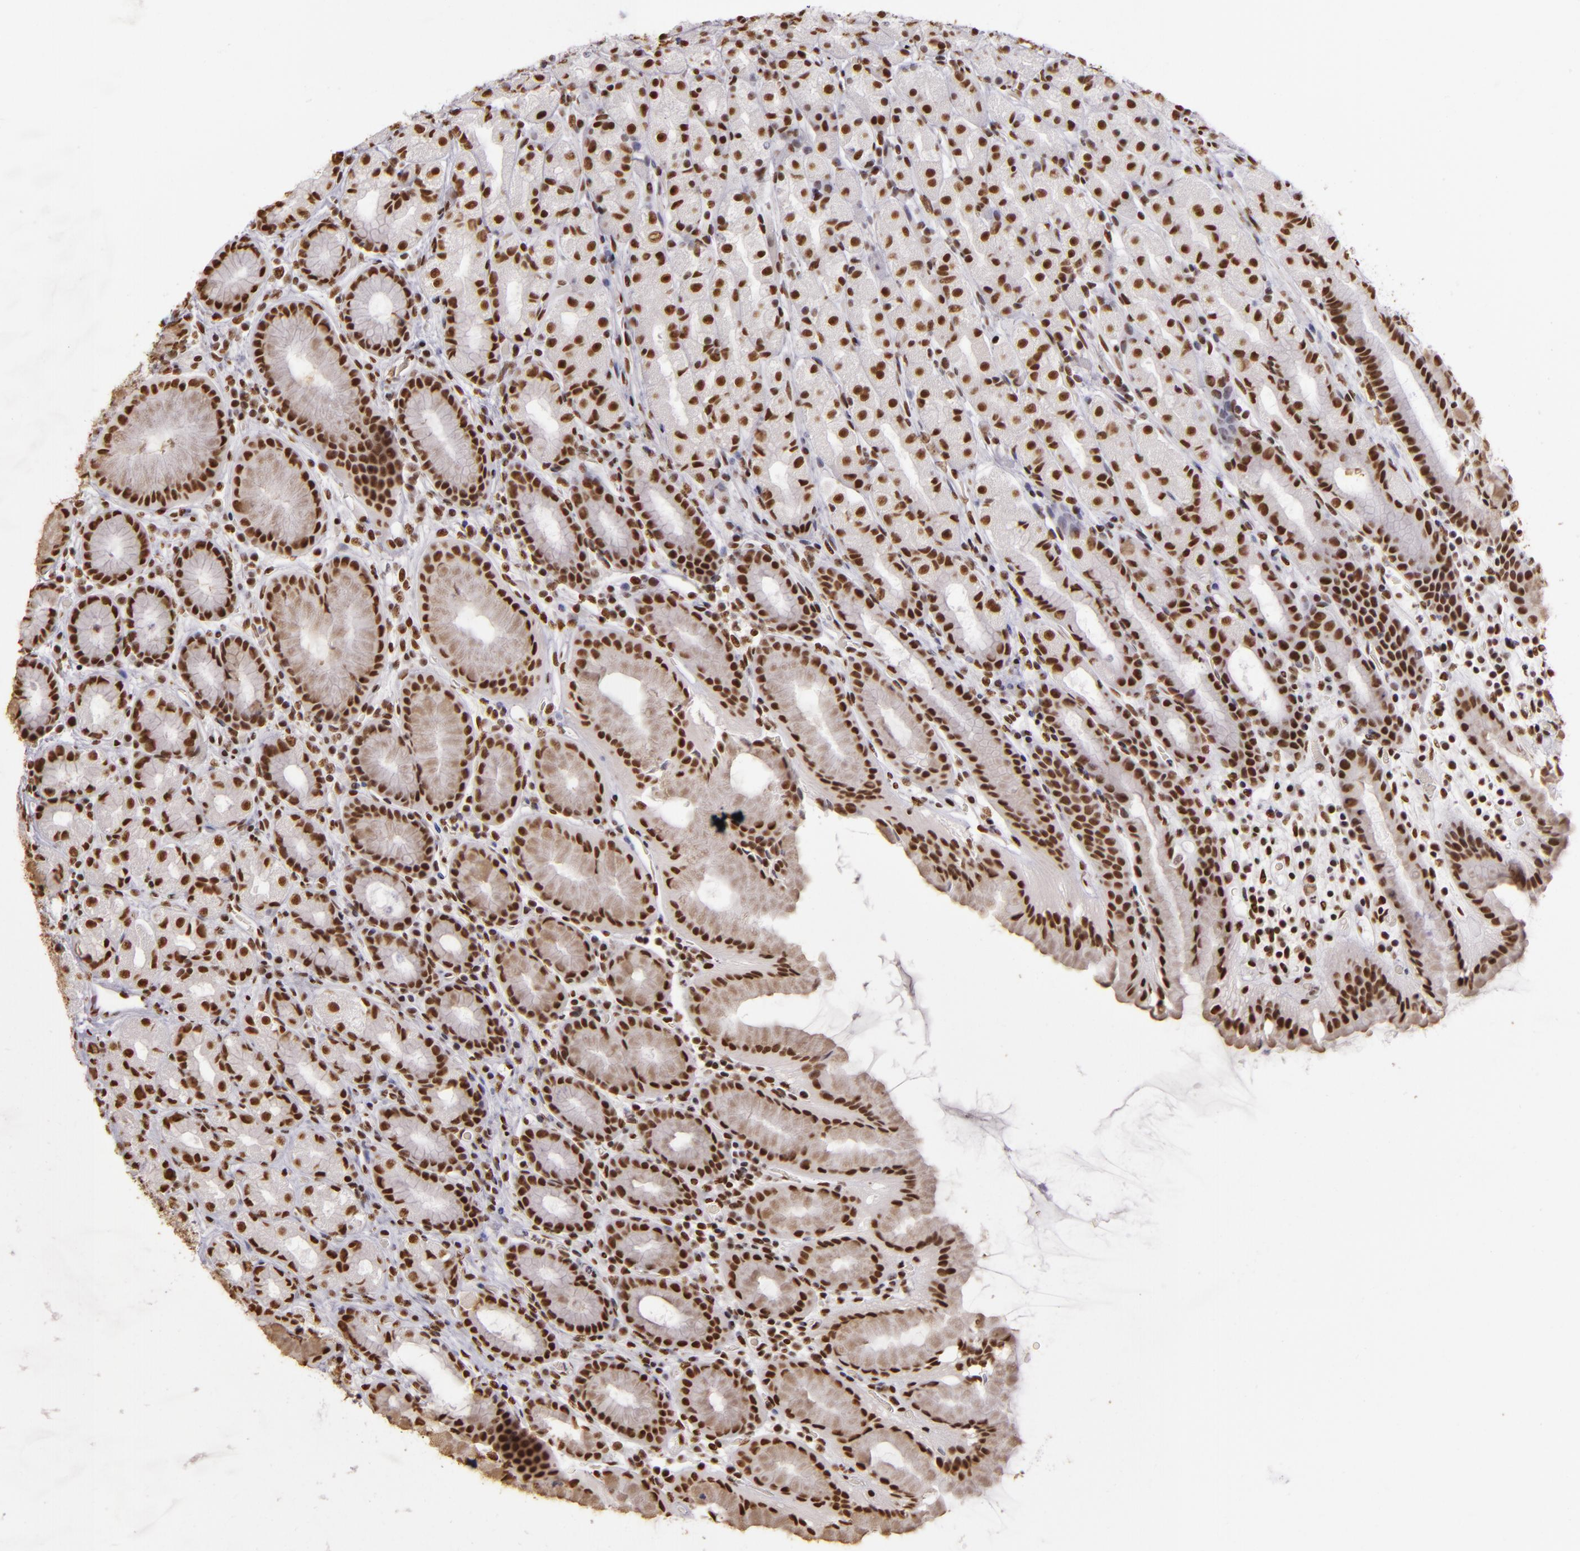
{"staining": {"intensity": "moderate", "quantity": ">75%", "location": "nuclear"}, "tissue": "stomach", "cell_type": "Glandular cells", "image_type": "normal", "snomed": [{"axis": "morphology", "description": "Normal tissue, NOS"}, {"axis": "topography", "description": "Stomach, upper"}], "caption": "Immunohistochemistry (IHC) of normal human stomach displays medium levels of moderate nuclear expression in approximately >75% of glandular cells.", "gene": "PAPOLA", "patient": {"sex": "male", "age": 68}}